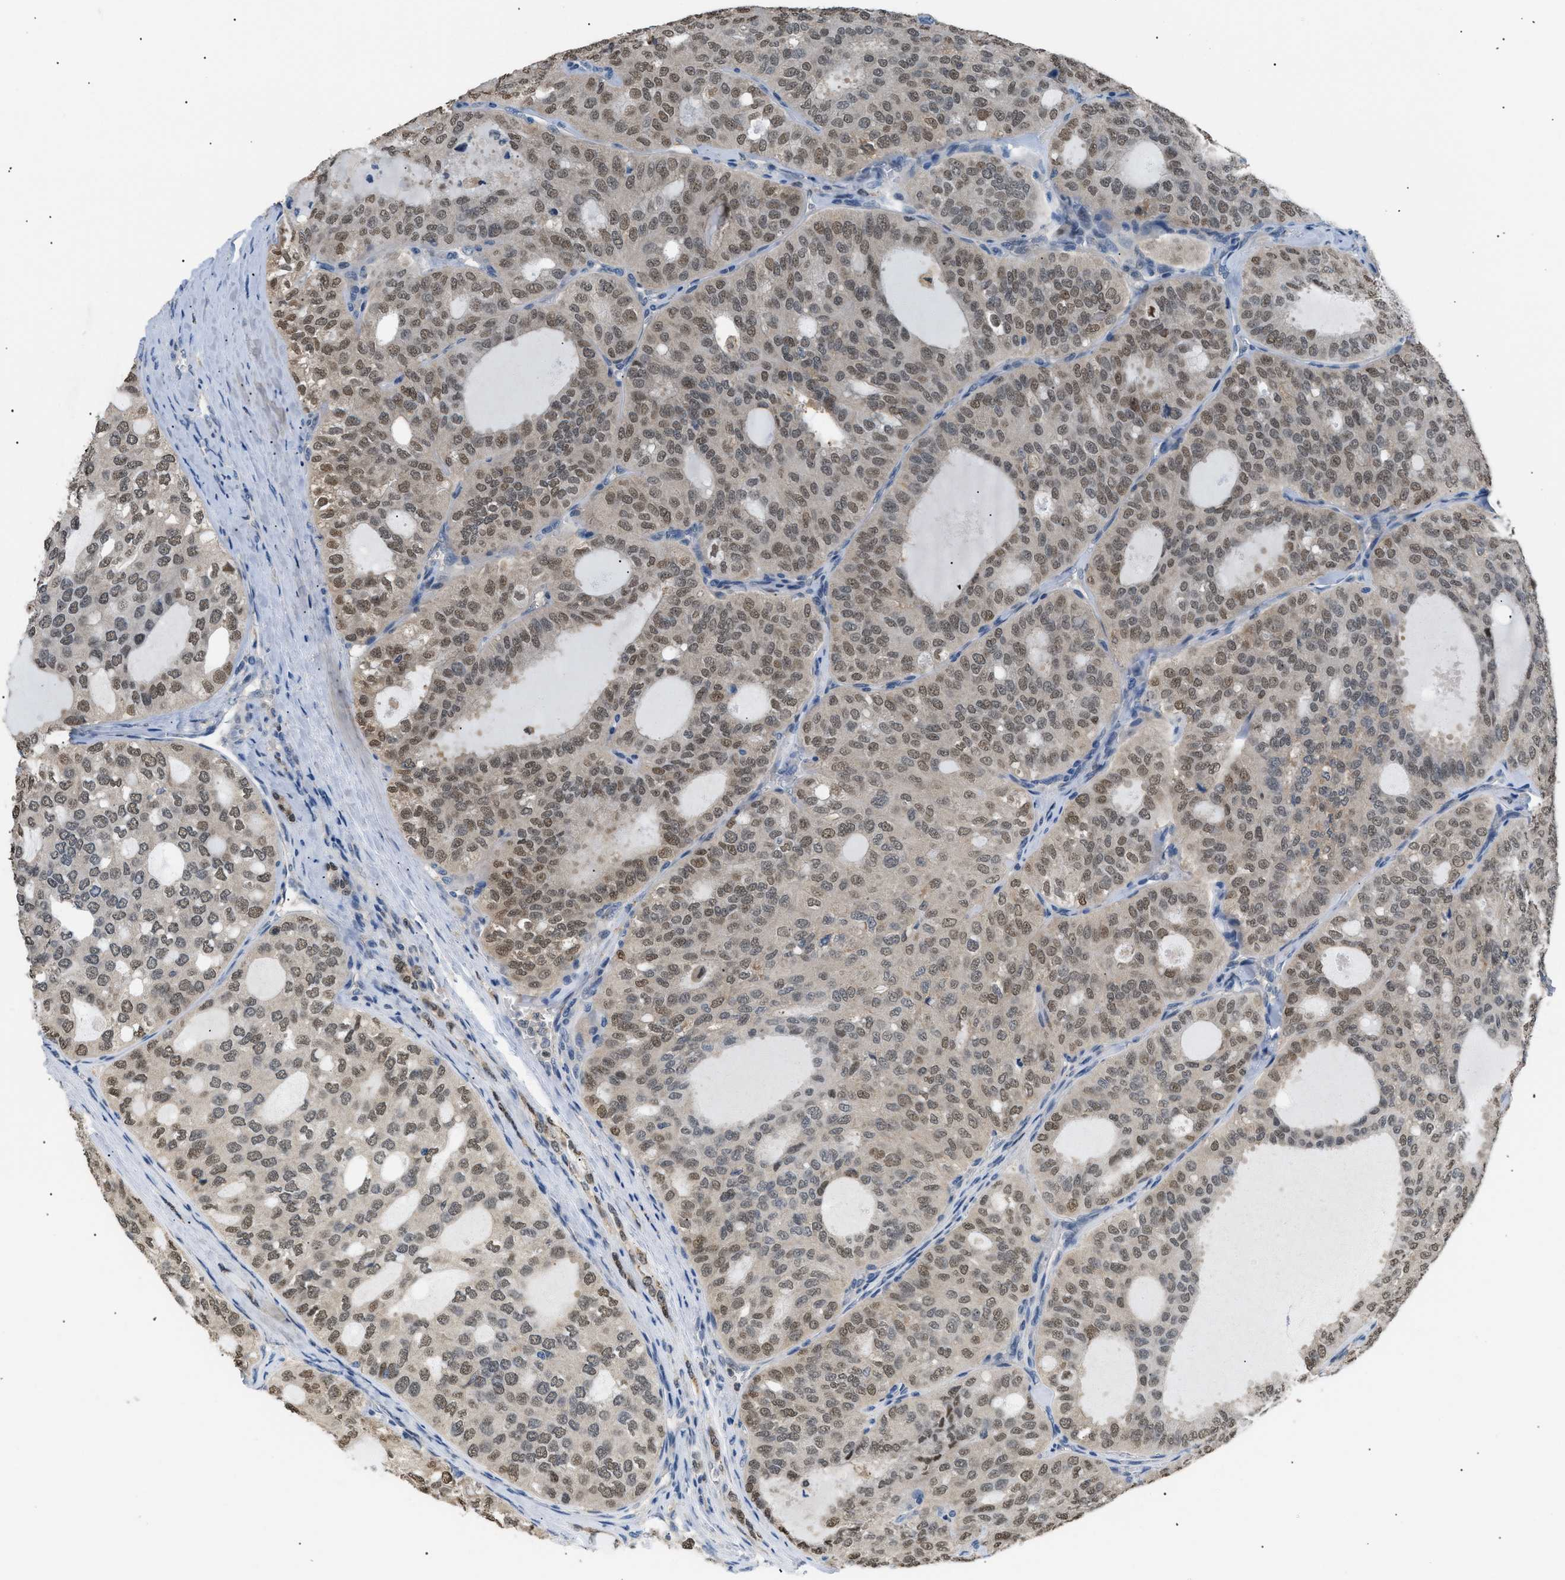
{"staining": {"intensity": "weak", "quantity": ">75%", "location": "nuclear"}, "tissue": "thyroid cancer", "cell_type": "Tumor cells", "image_type": "cancer", "snomed": [{"axis": "morphology", "description": "Follicular adenoma carcinoma, NOS"}, {"axis": "topography", "description": "Thyroid gland"}], "caption": "This histopathology image shows thyroid cancer stained with IHC to label a protein in brown. The nuclear of tumor cells show weak positivity for the protein. Nuclei are counter-stained blue.", "gene": "AKR1A1", "patient": {"sex": "male", "age": 75}}